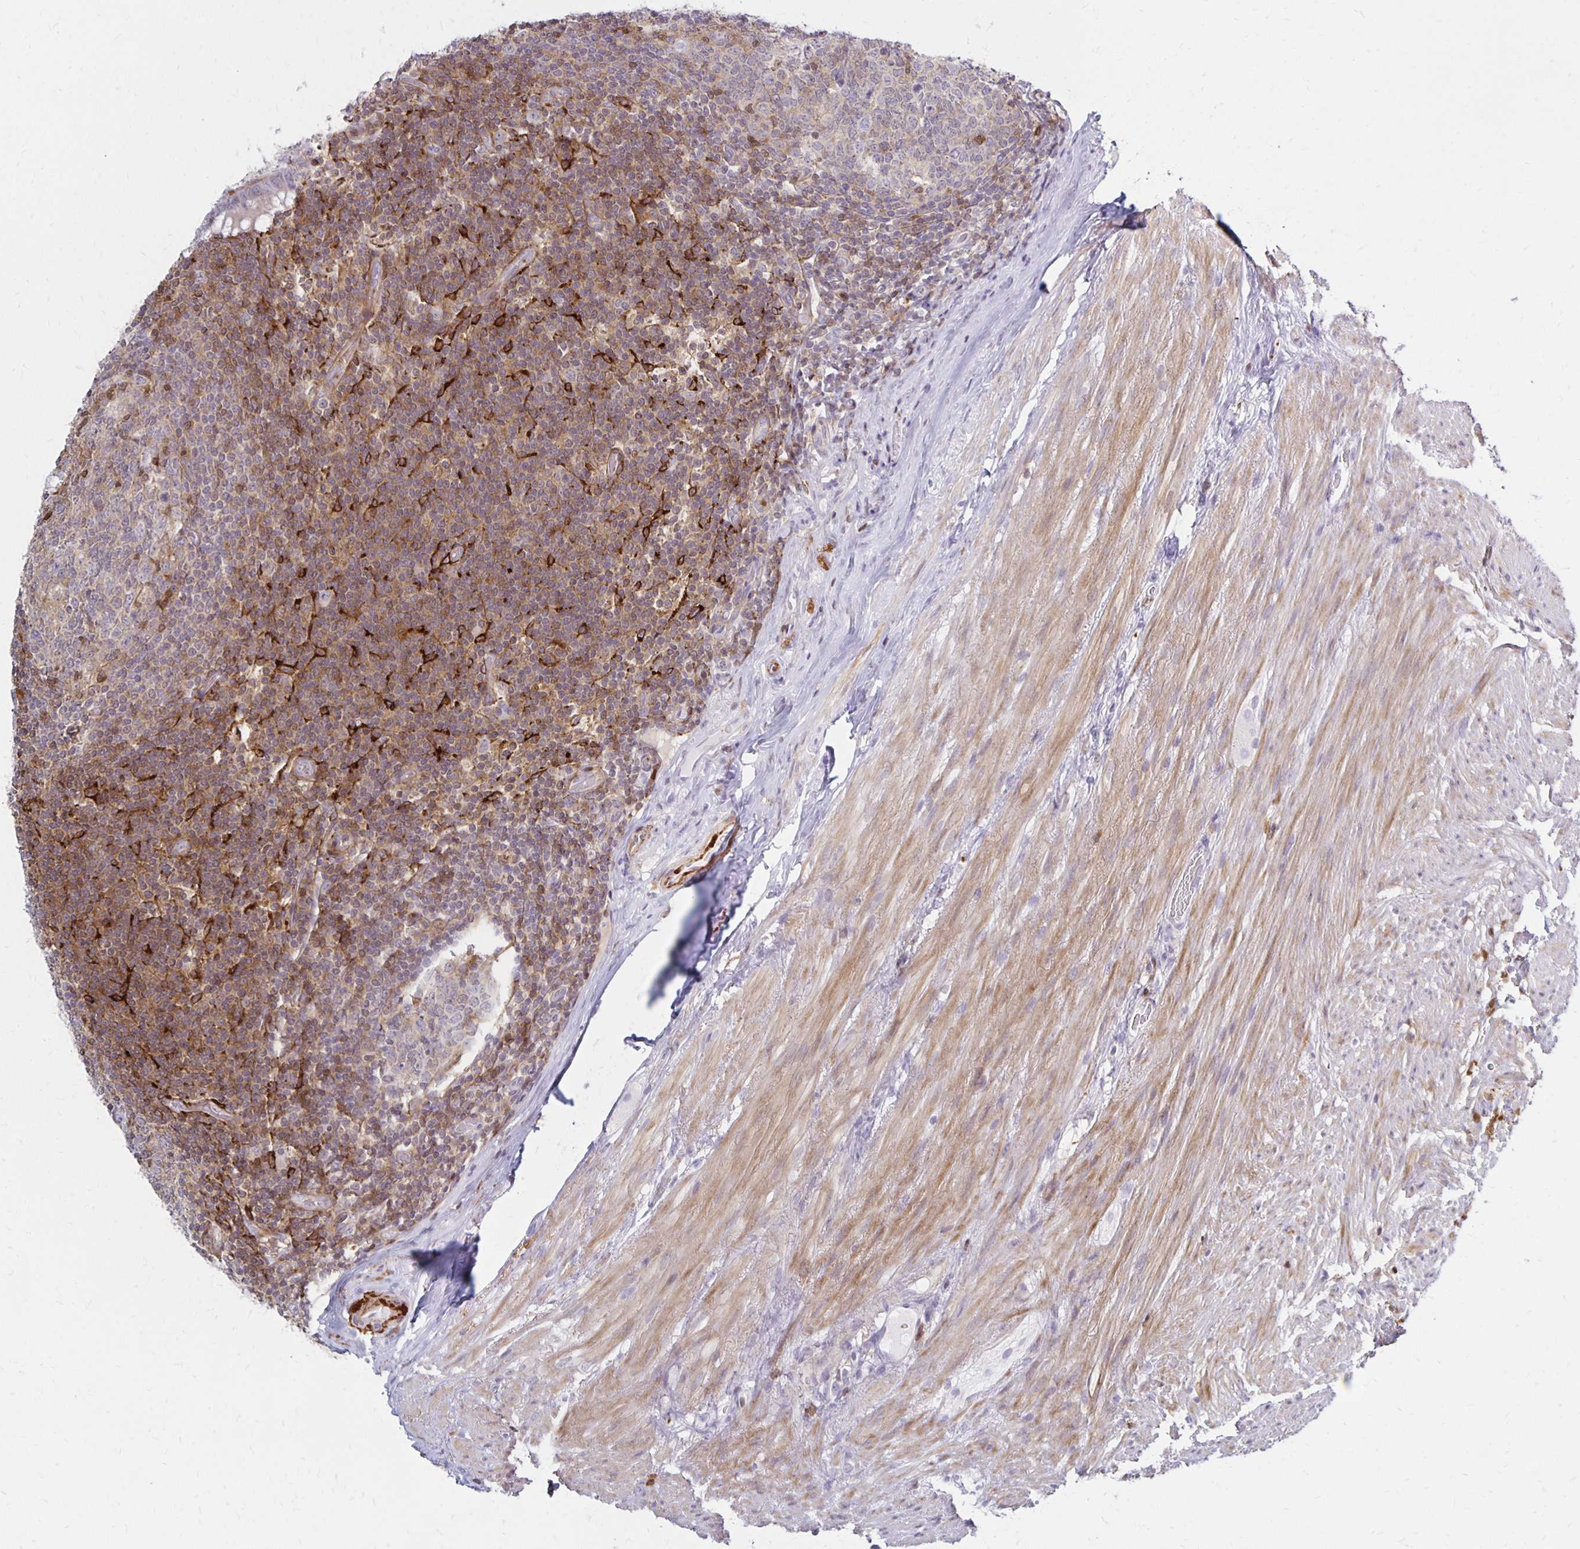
{"staining": {"intensity": "negative", "quantity": "none", "location": "none"}, "tissue": "appendix", "cell_type": "Glandular cells", "image_type": "normal", "snomed": [{"axis": "morphology", "description": "Normal tissue, NOS"}, {"axis": "topography", "description": "Appendix"}], "caption": "Immunohistochemical staining of unremarkable human appendix shows no significant expression in glandular cells.", "gene": "CCL21", "patient": {"sex": "male", "age": 71}}